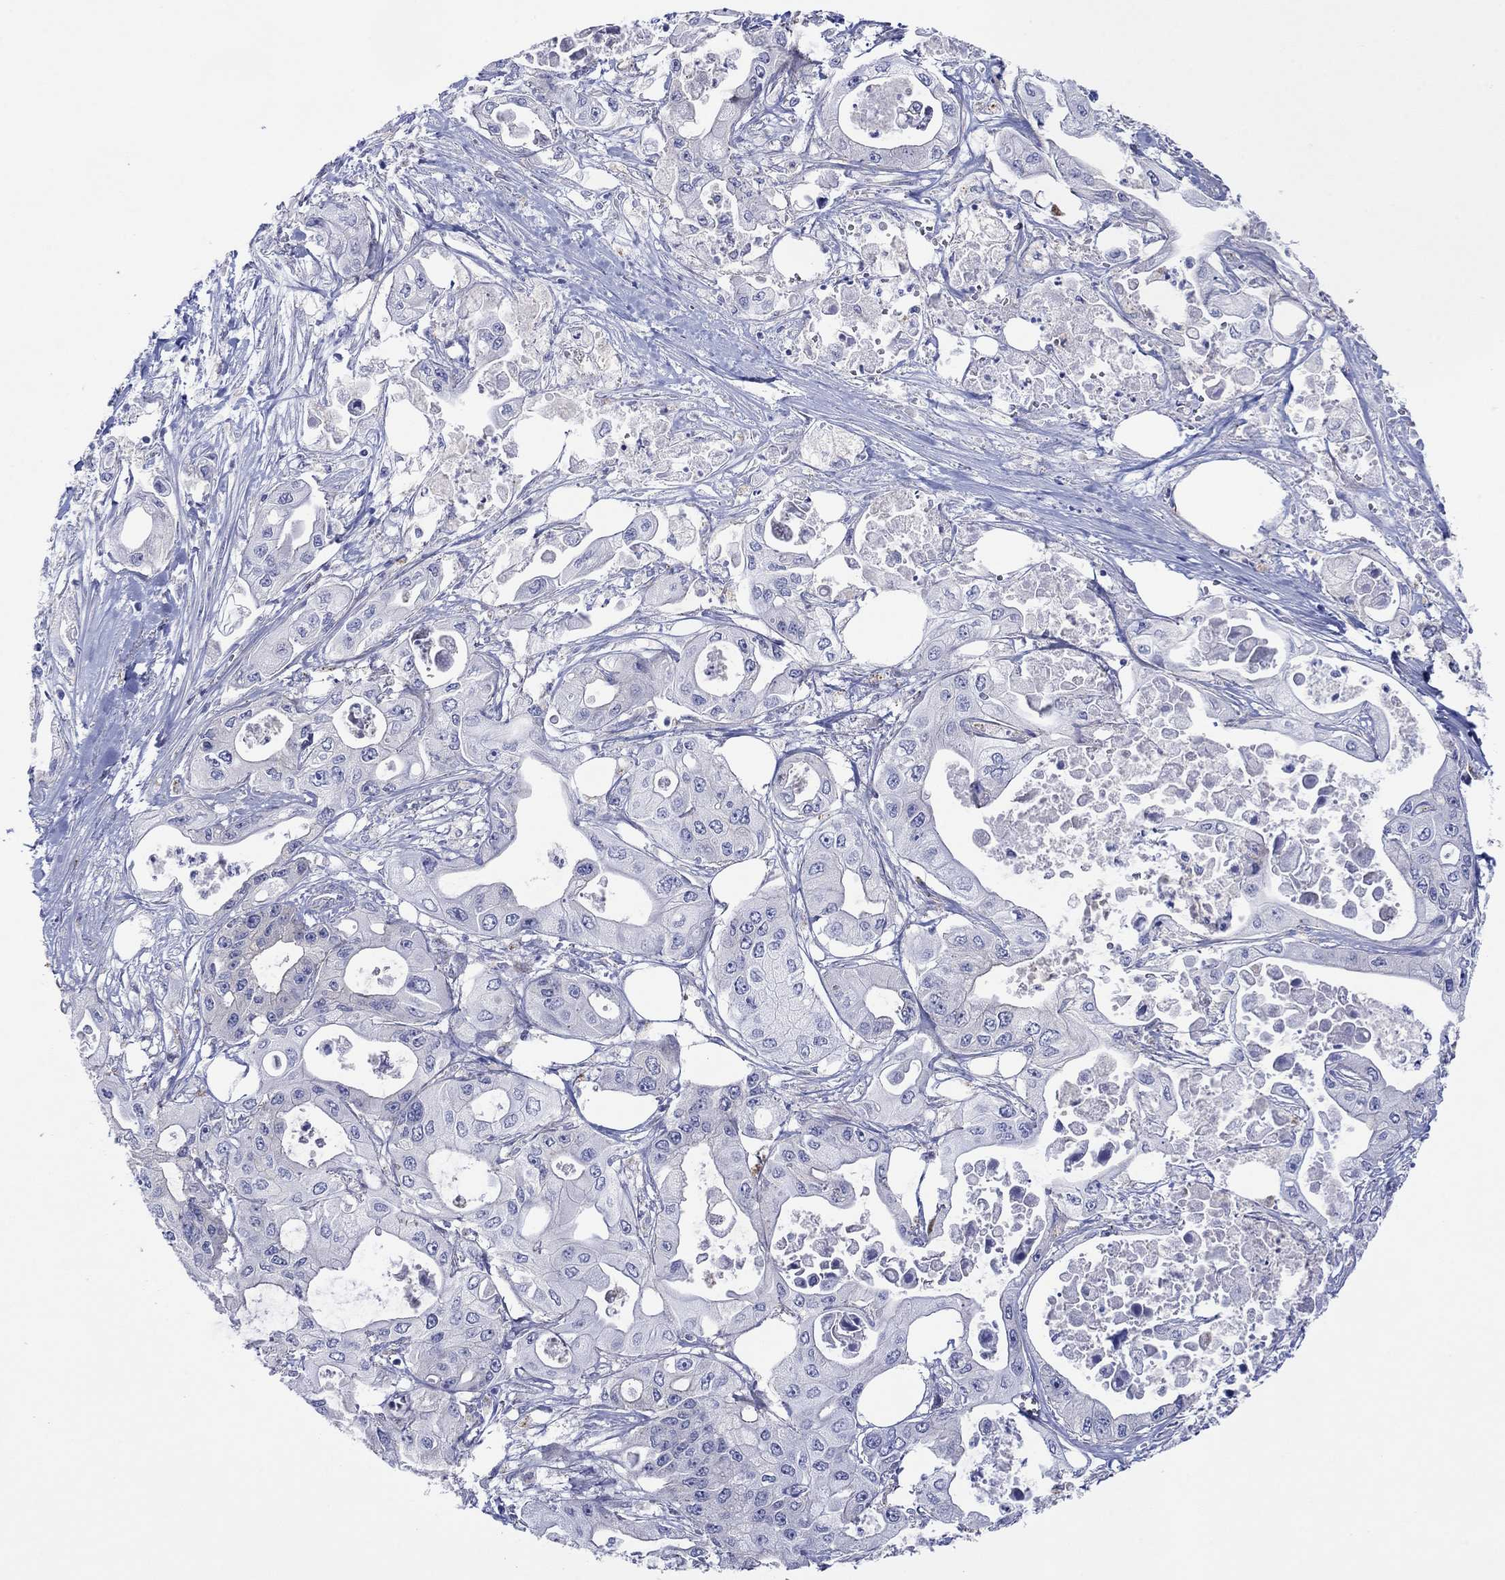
{"staining": {"intensity": "negative", "quantity": "none", "location": "none"}, "tissue": "pancreatic cancer", "cell_type": "Tumor cells", "image_type": "cancer", "snomed": [{"axis": "morphology", "description": "Adenocarcinoma, NOS"}, {"axis": "topography", "description": "Pancreas"}], "caption": "Protein analysis of pancreatic cancer (adenocarcinoma) reveals no significant positivity in tumor cells.", "gene": "TPRN", "patient": {"sex": "male", "age": 70}}